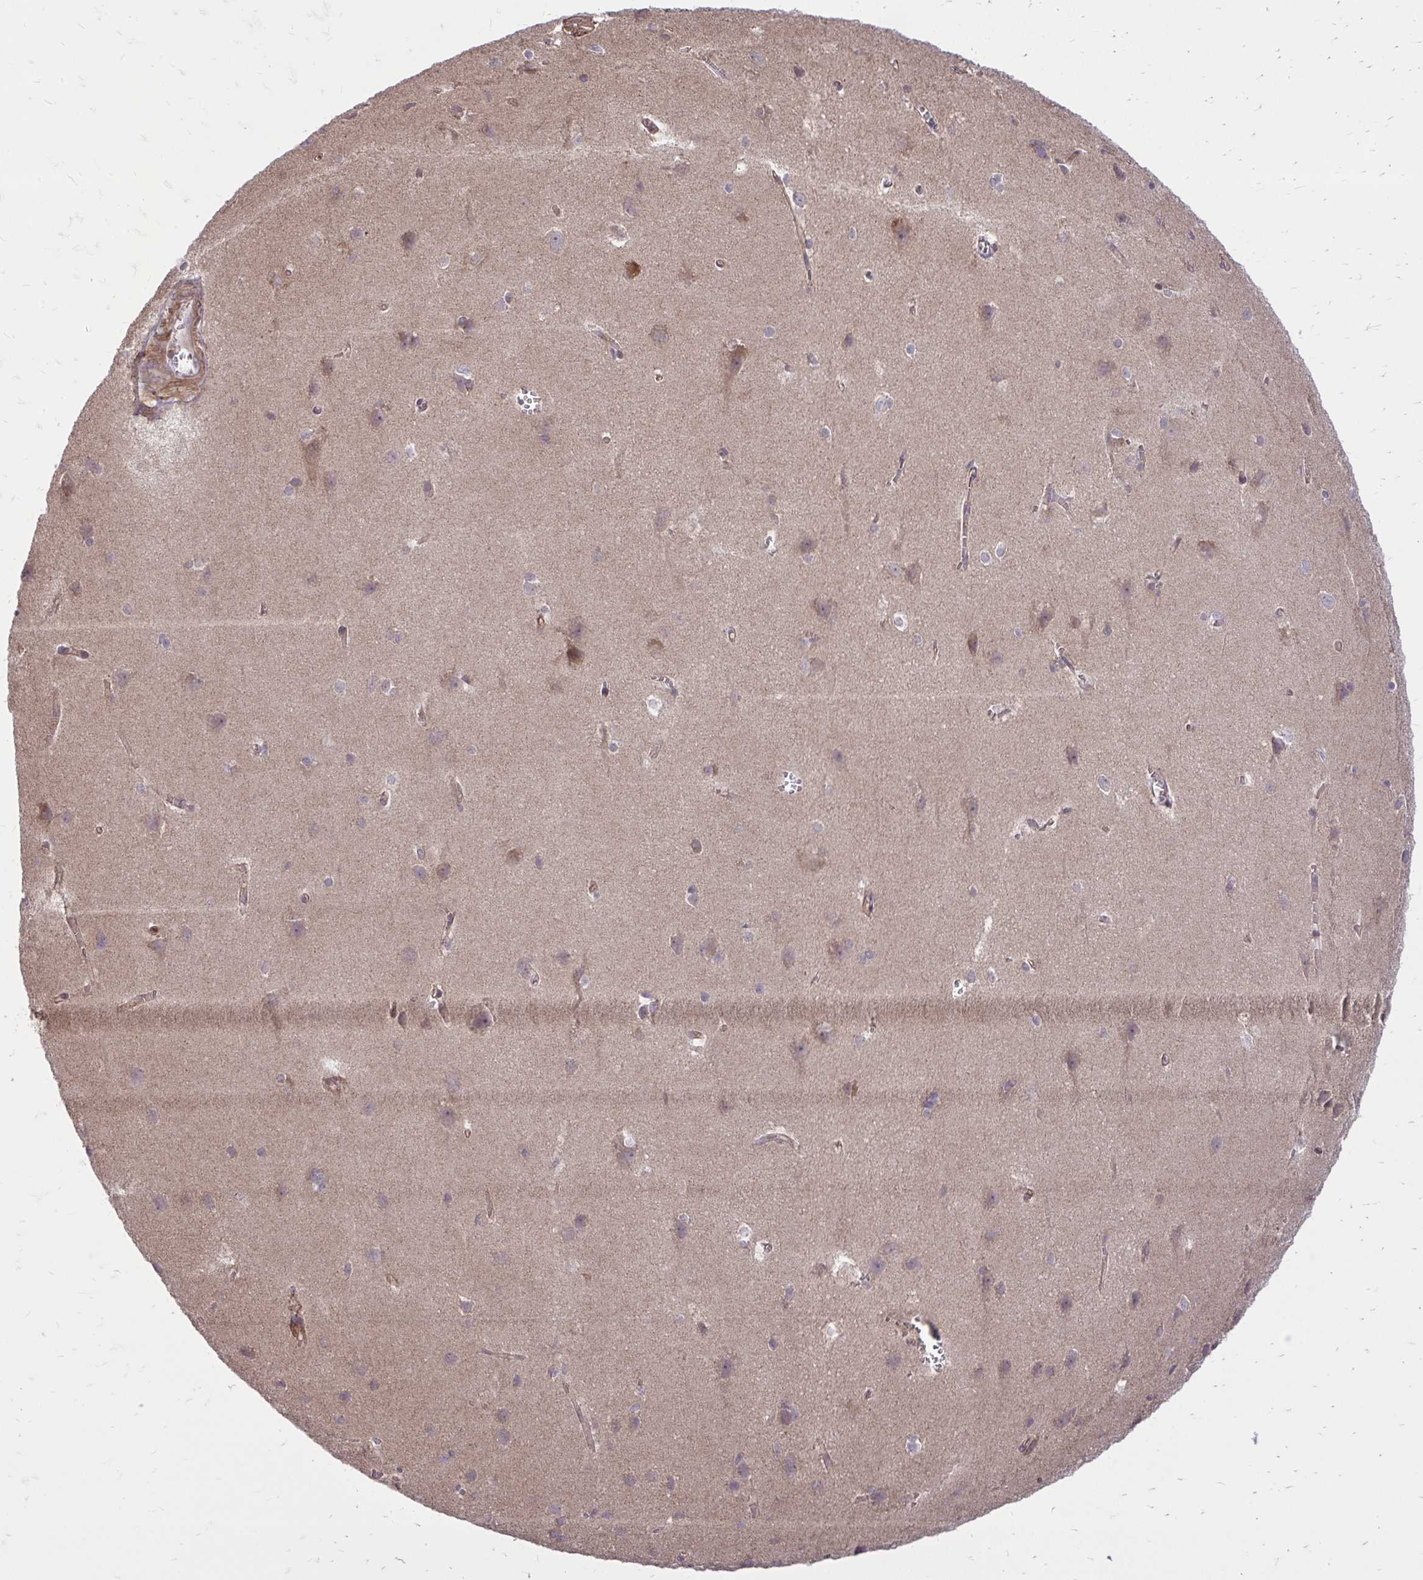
{"staining": {"intensity": "moderate", "quantity": ">75%", "location": "cytoplasmic/membranous"}, "tissue": "cerebral cortex", "cell_type": "Endothelial cells", "image_type": "normal", "snomed": [{"axis": "morphology", "description": "Normal tissue, NOS"}, {"axis": "topography", "description": "Cerebral cortex"}], "caption": "A medium amount of moderate cytoplasmic/membranous positivity is present in about >75% of endothelial cells in benign cerebral cortex.", "gene": "SLC7A5", "patient": {"sex": "male", "age": 37}}